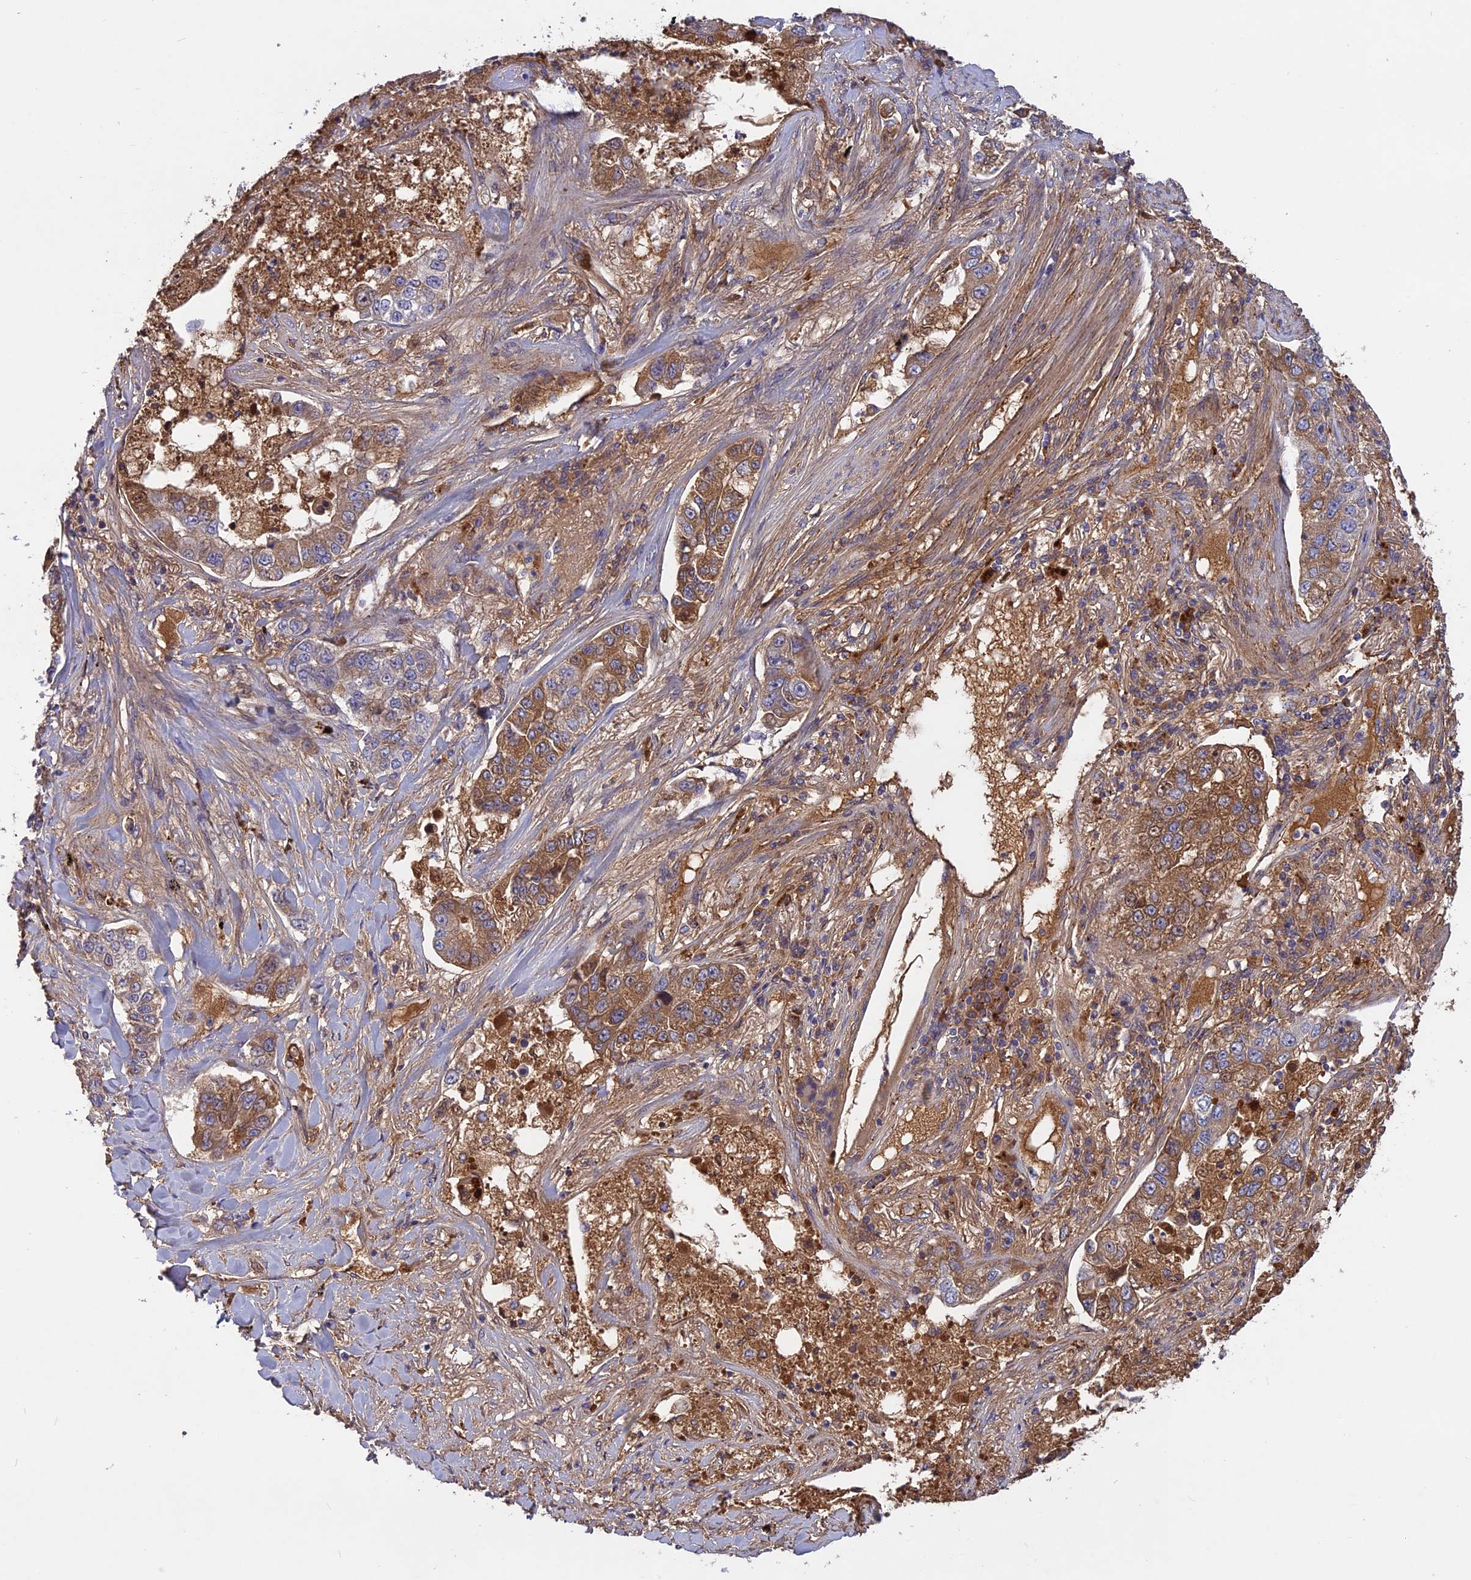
{"staining": {"intensity": "moderate", "quantity": "25%-75%", "location": "cytoplasmic/membranous"}, "tissue": "lung cancer", "cell_type": "Tumor cells", "image_type": "cancer", "snomed": [{"axis": "morphology", "description": "Adenocarcinoma, NOS"}, {"axis": "topography", "description": "Lung"}], "caption": "DAB immunohistochemical staining of human lung cancer (adenocarcinoma) shows moderate cytoplasmic/membranous protein positivity in approximately 25%-75% of tumor cells.", "gene": "ADO", "patient": {"sex": "male", "age": 49}}